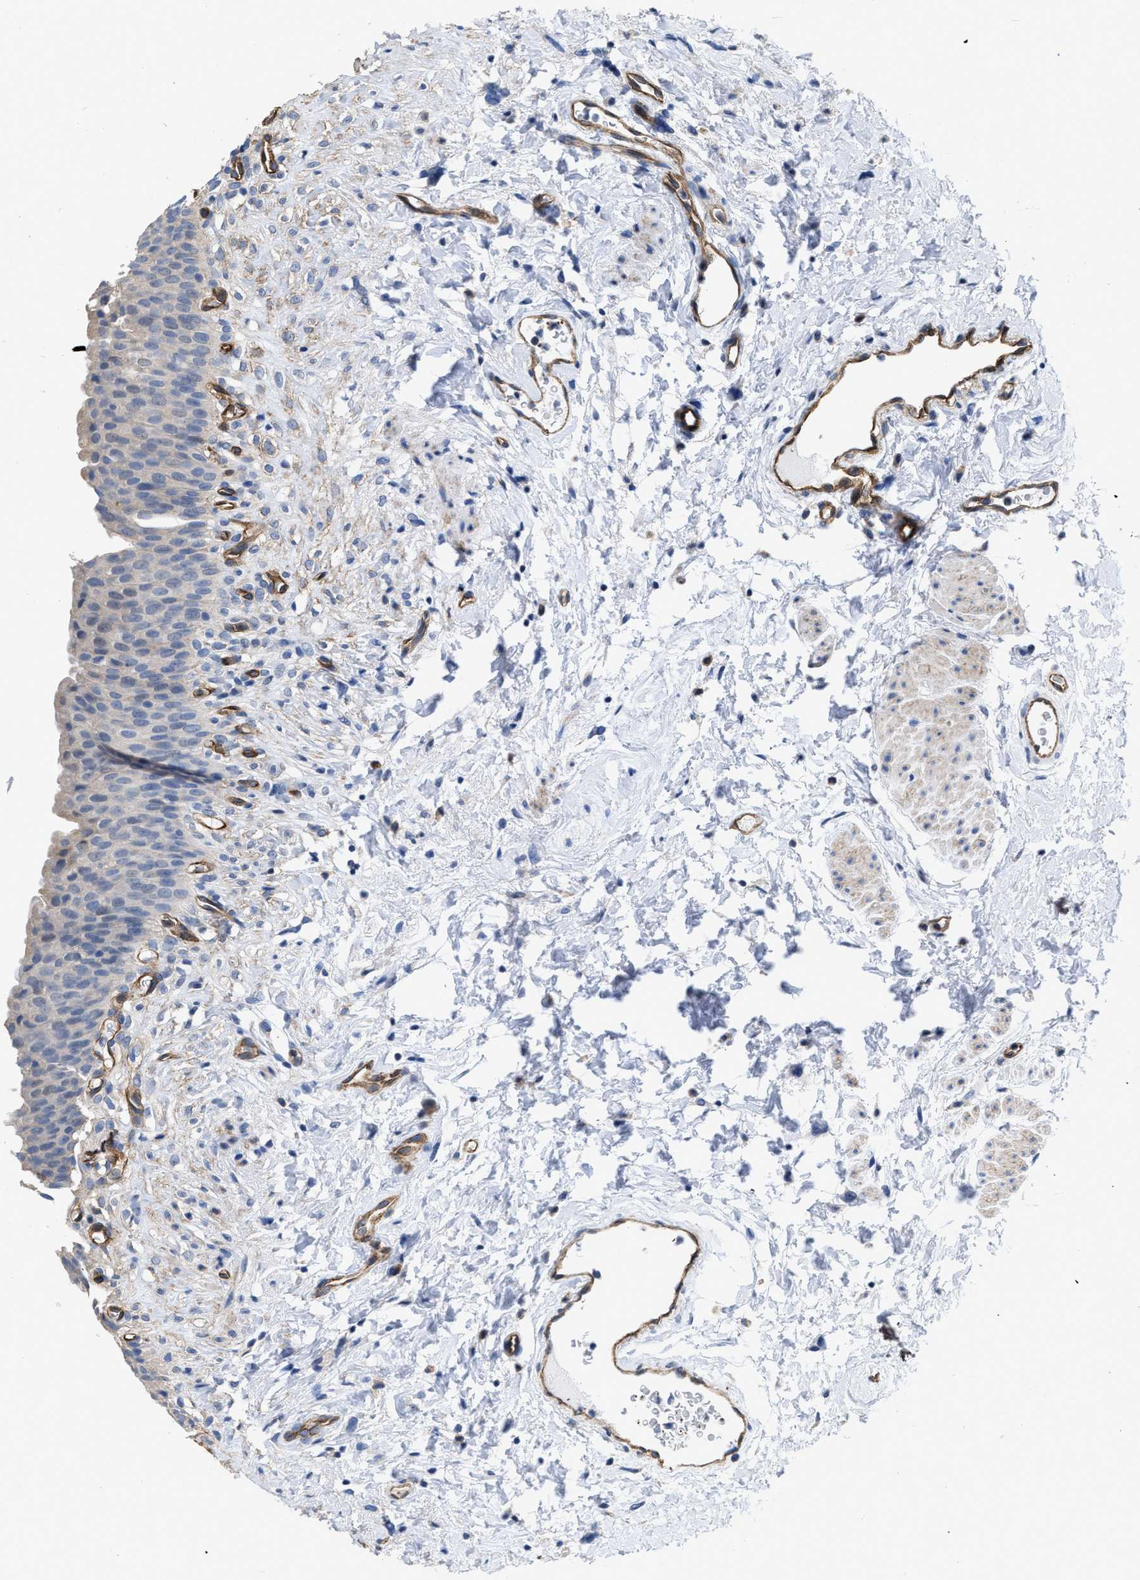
{"staining": {"intensity": "negative", "quantity": "none", "location": "none"}, "tissue": "urinary bladder", "cell_type": "Urothelial cells", "image_type": "normal", "snomed": [{"axis": "morphology", "description": "Normal tissue, NOS"}, {"axis": "topography", "description": "Urinary bladder"}], "caption": "Immunohistochemistry (IHC) photomicrograph of unremarkable urinary bladder: urinary bladder stained with DAB demonstrates no significant protein expression in urothelial cells.", "gene": "C22orf42", "patient": {"sex": "female", "age": 79}}